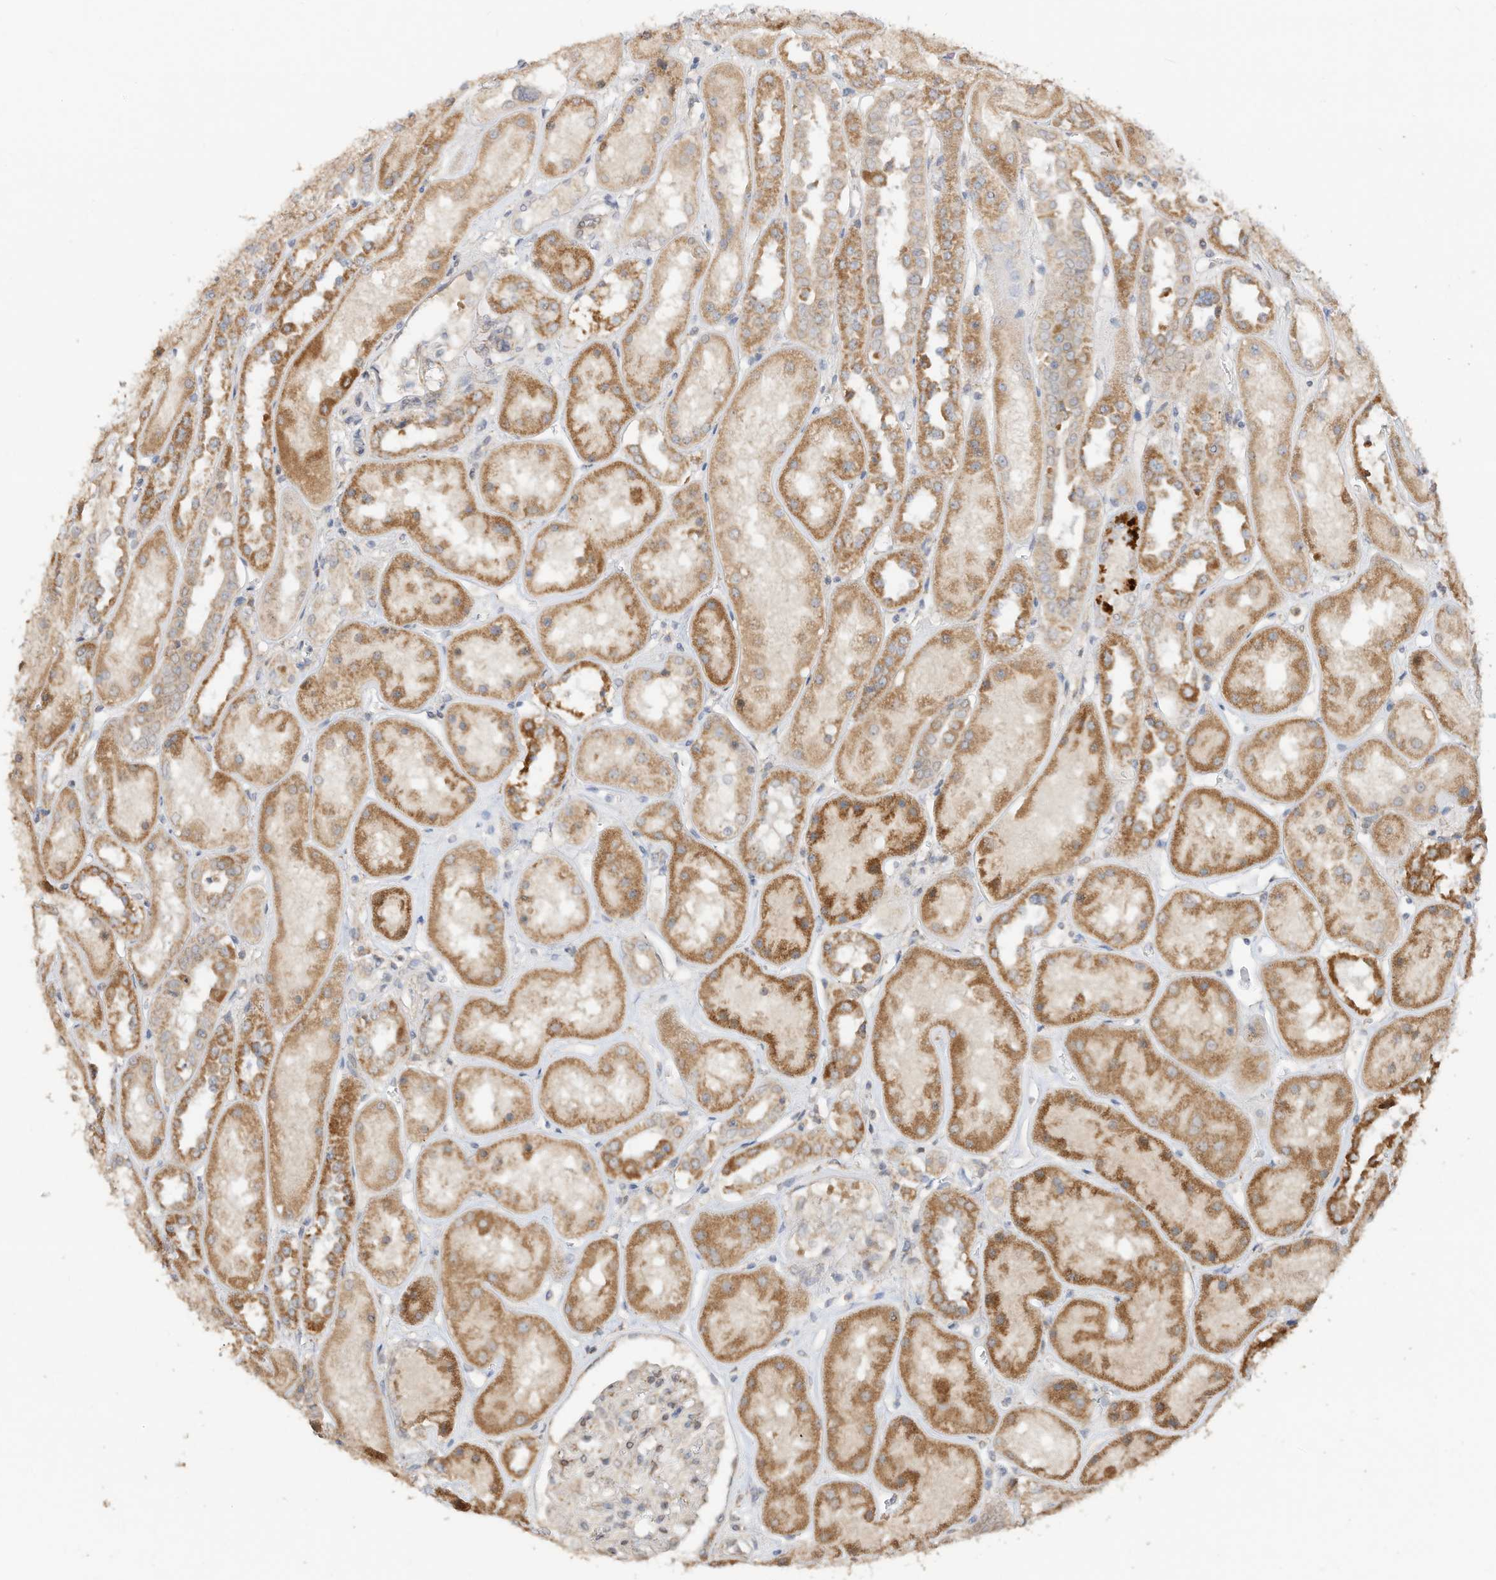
{"staining": {"intensity": "negative", "quantity": "none", "location": "none"}, "tissue": "kidney", "cell_type": "Cells in glomeruli", "image_type": "normal", "snomed": [{"axis": "morphology", "description": "Normal tissue, NOS"}, {"axis": "topography", "description": "Kidney"}], "caption": "Immunohistochemistry (IHC) image of benign kidney: human kidney stained with DAB (3,3'-diaminobenzidine) exhibits no significant protein positivity in cells in glomeruli. (Stains: DAB immunohistochemistry with hematoxylin counter stain, Microscopy: brightfield microscopy at high magnification).", "gene": "CAGE1", "patient": {"sex": "male", "age": 70}}